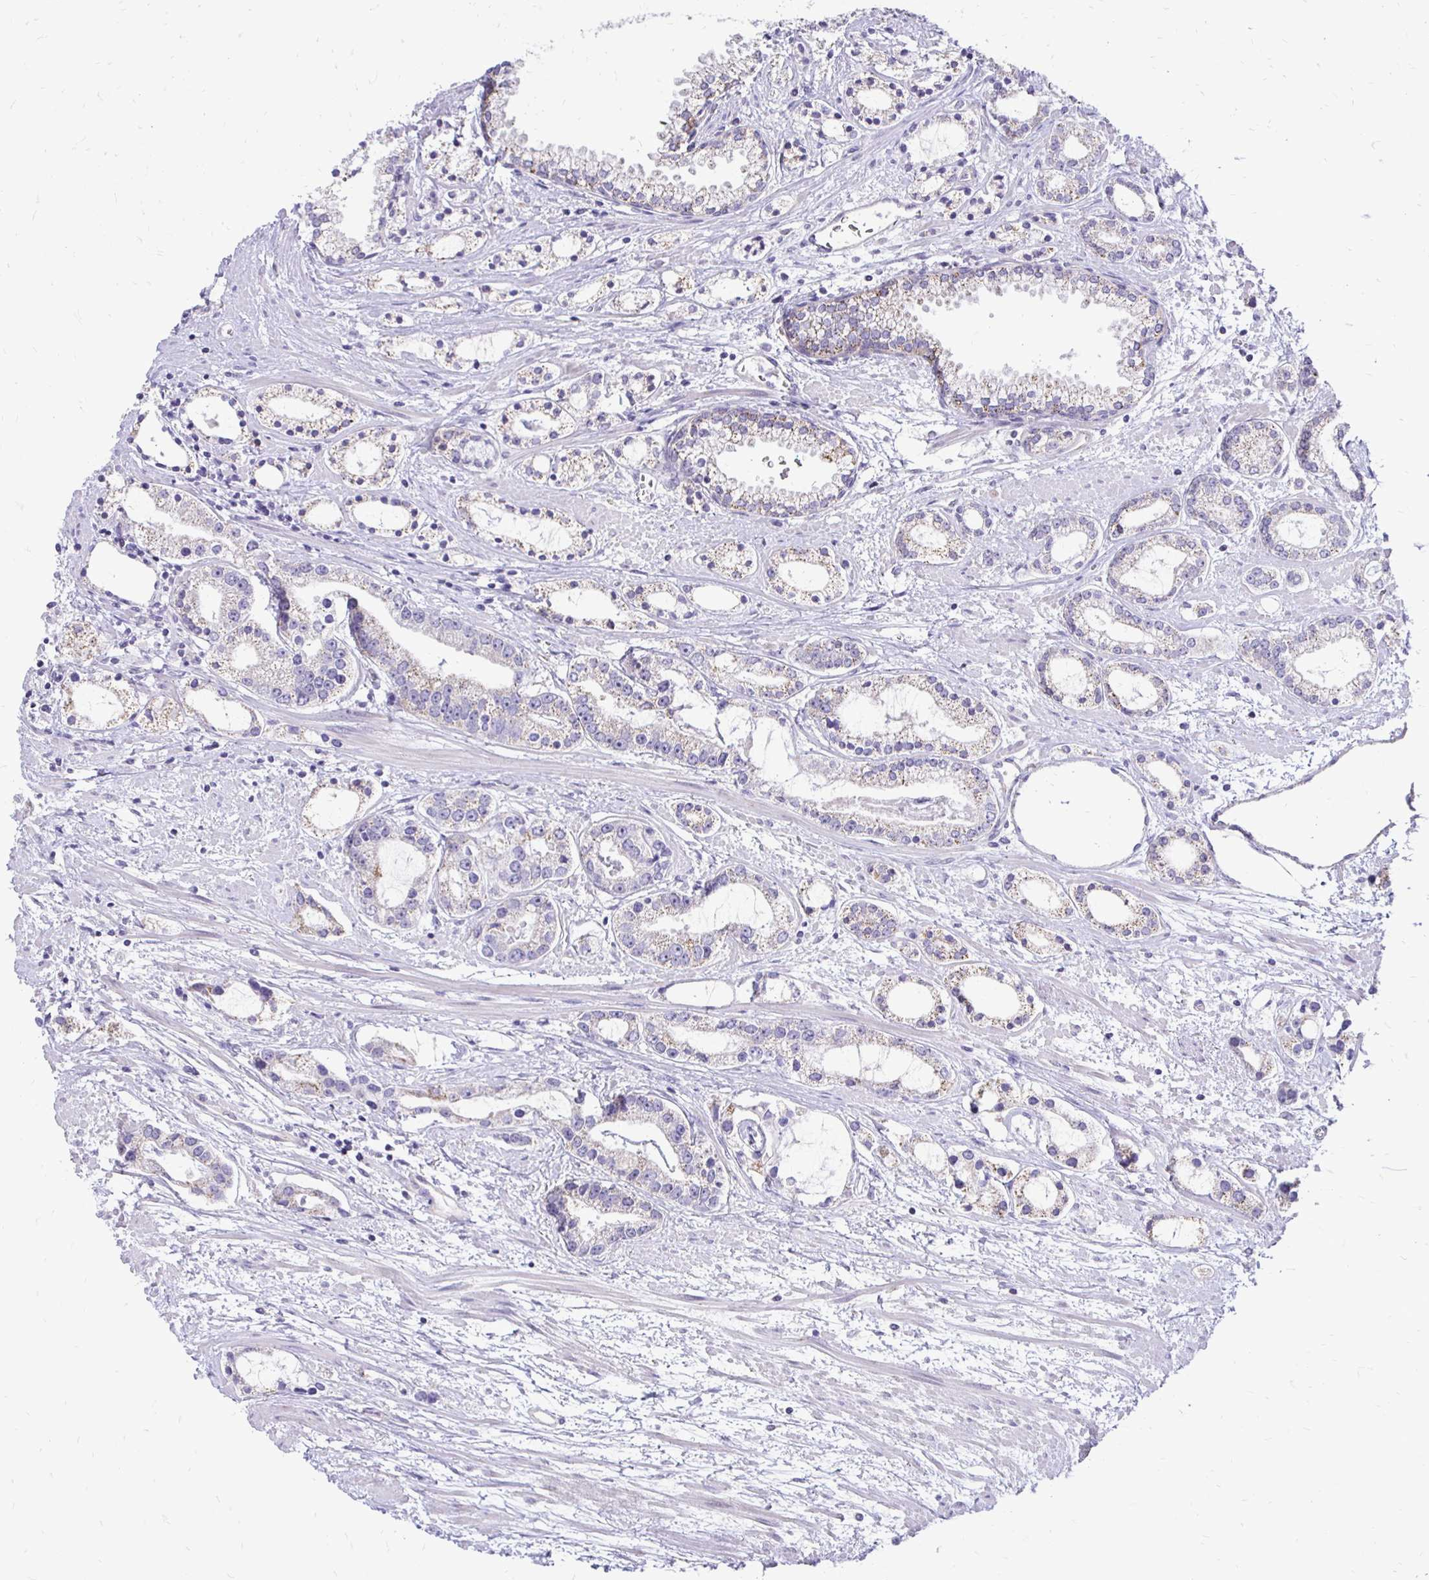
{"staining": {"intensity": "weak", "quantity": "<25%", "location": "cytoplasmic/membranous"}, "tissue": "prostate cancer", "cell_type": "Tumor cells", "image_type": "cancer", "snomed": [{"axis": "morphology", "description": "Adenocarcinoma, Medium grade"}, {"axis": "topography", "description": "Prostate"}], "caption": "Prostate cancer (medium-grade adenocarcinoma) stained for a protein using immunohistochemistry (IHC) displays no expression tumor cells.", "gene": "GAS2", "patient": {"sex": "male", "age": 57}}